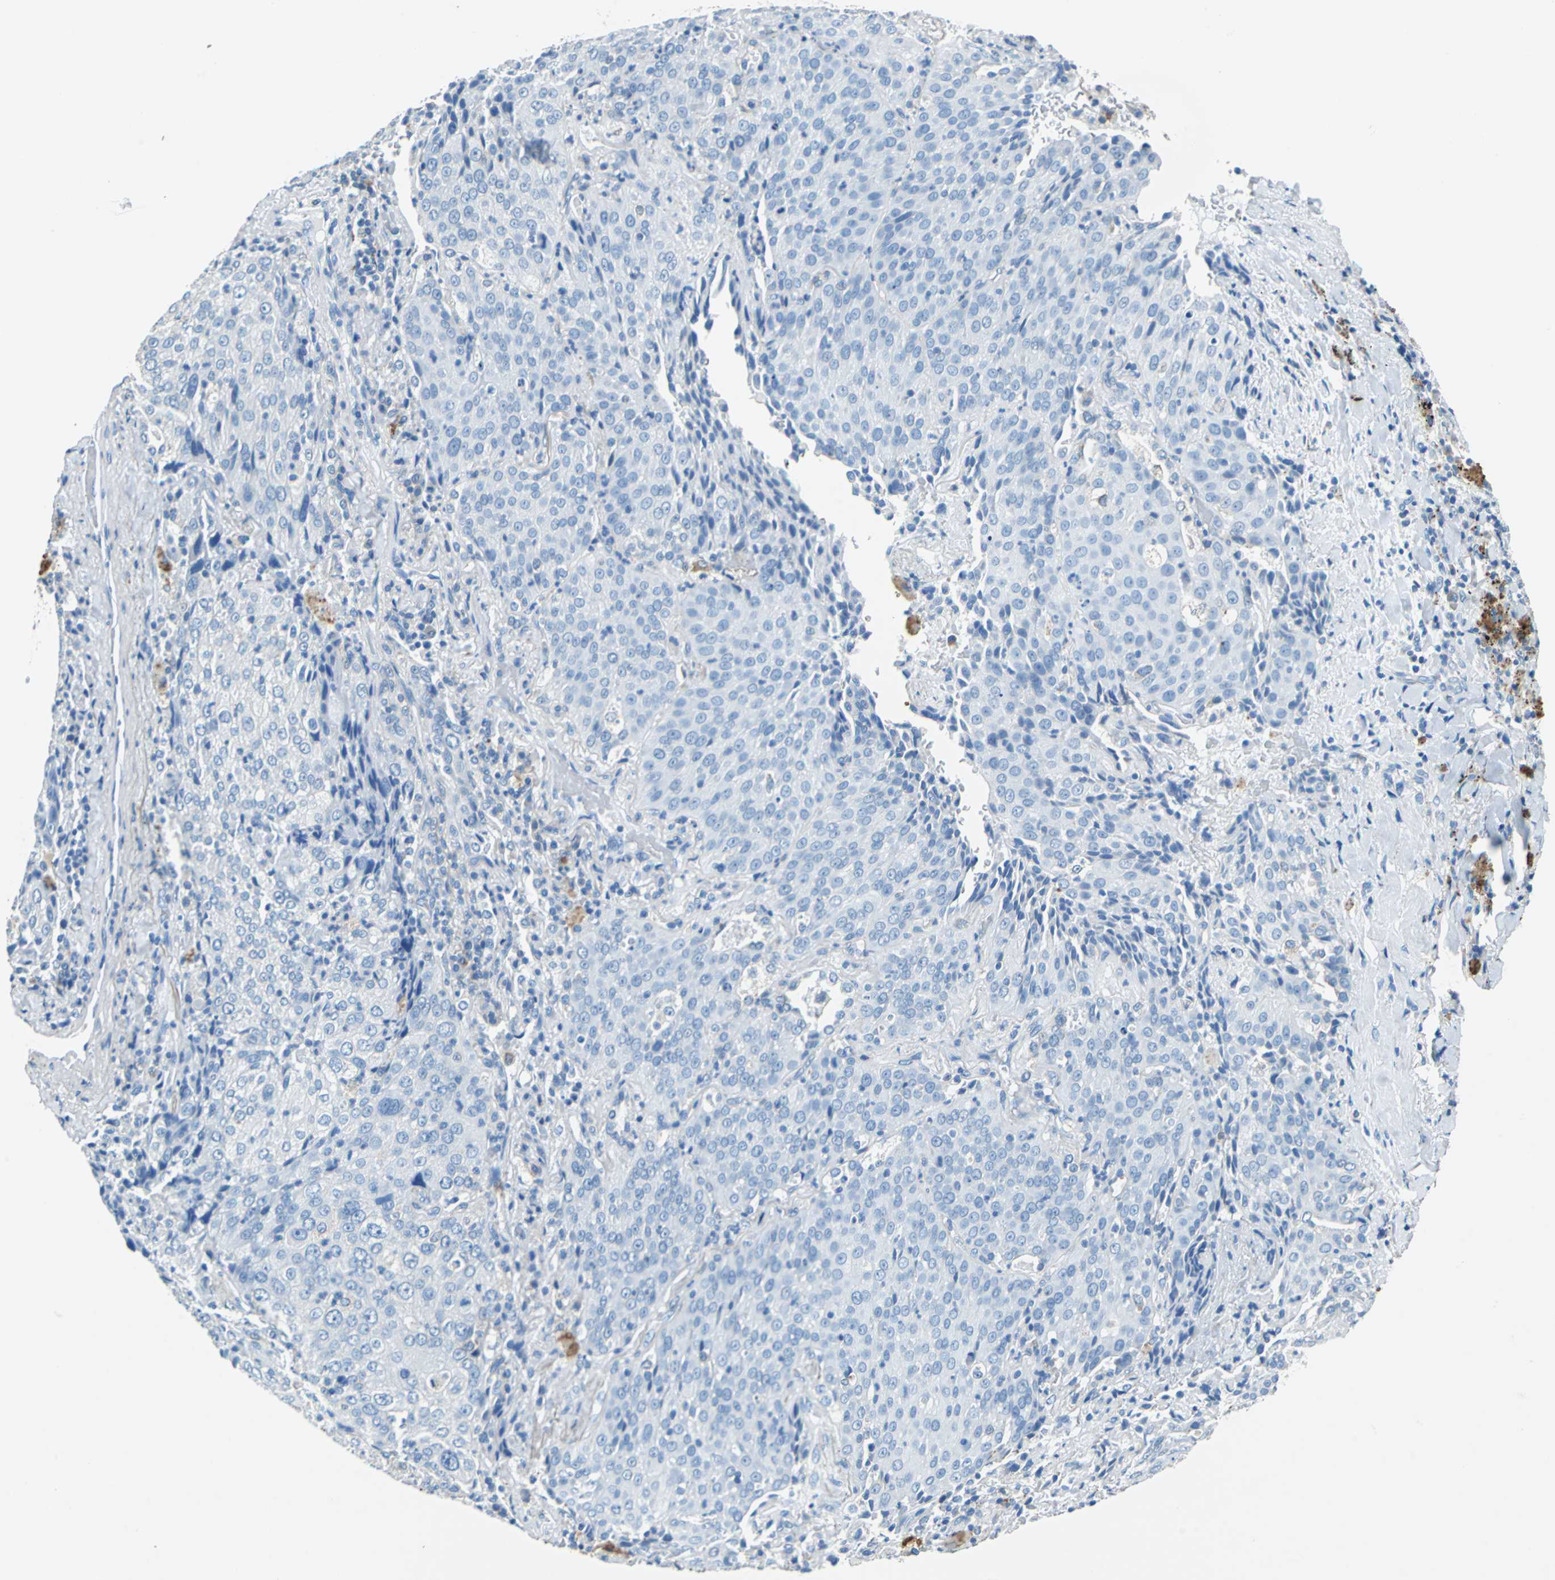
{"staining": {"intensity": "negative", "quantity": "none", "location": "none"}, "tissue": "lung cancer", "cell_type": "Tumor cells", "image_type": "cancer", "snomed": [{"axis": "morphology", "description": "Squamous cell carcinoma, NOS"}, {"axis": "topography", "description": "Lung"}], "caption": "This is a image of immunohistochemistry staining of squamous cell carcinoma (lung), which shows no staining in tumor cells.", "gene": "TEX264", "patient": {"sex": "male", "age": 54}}